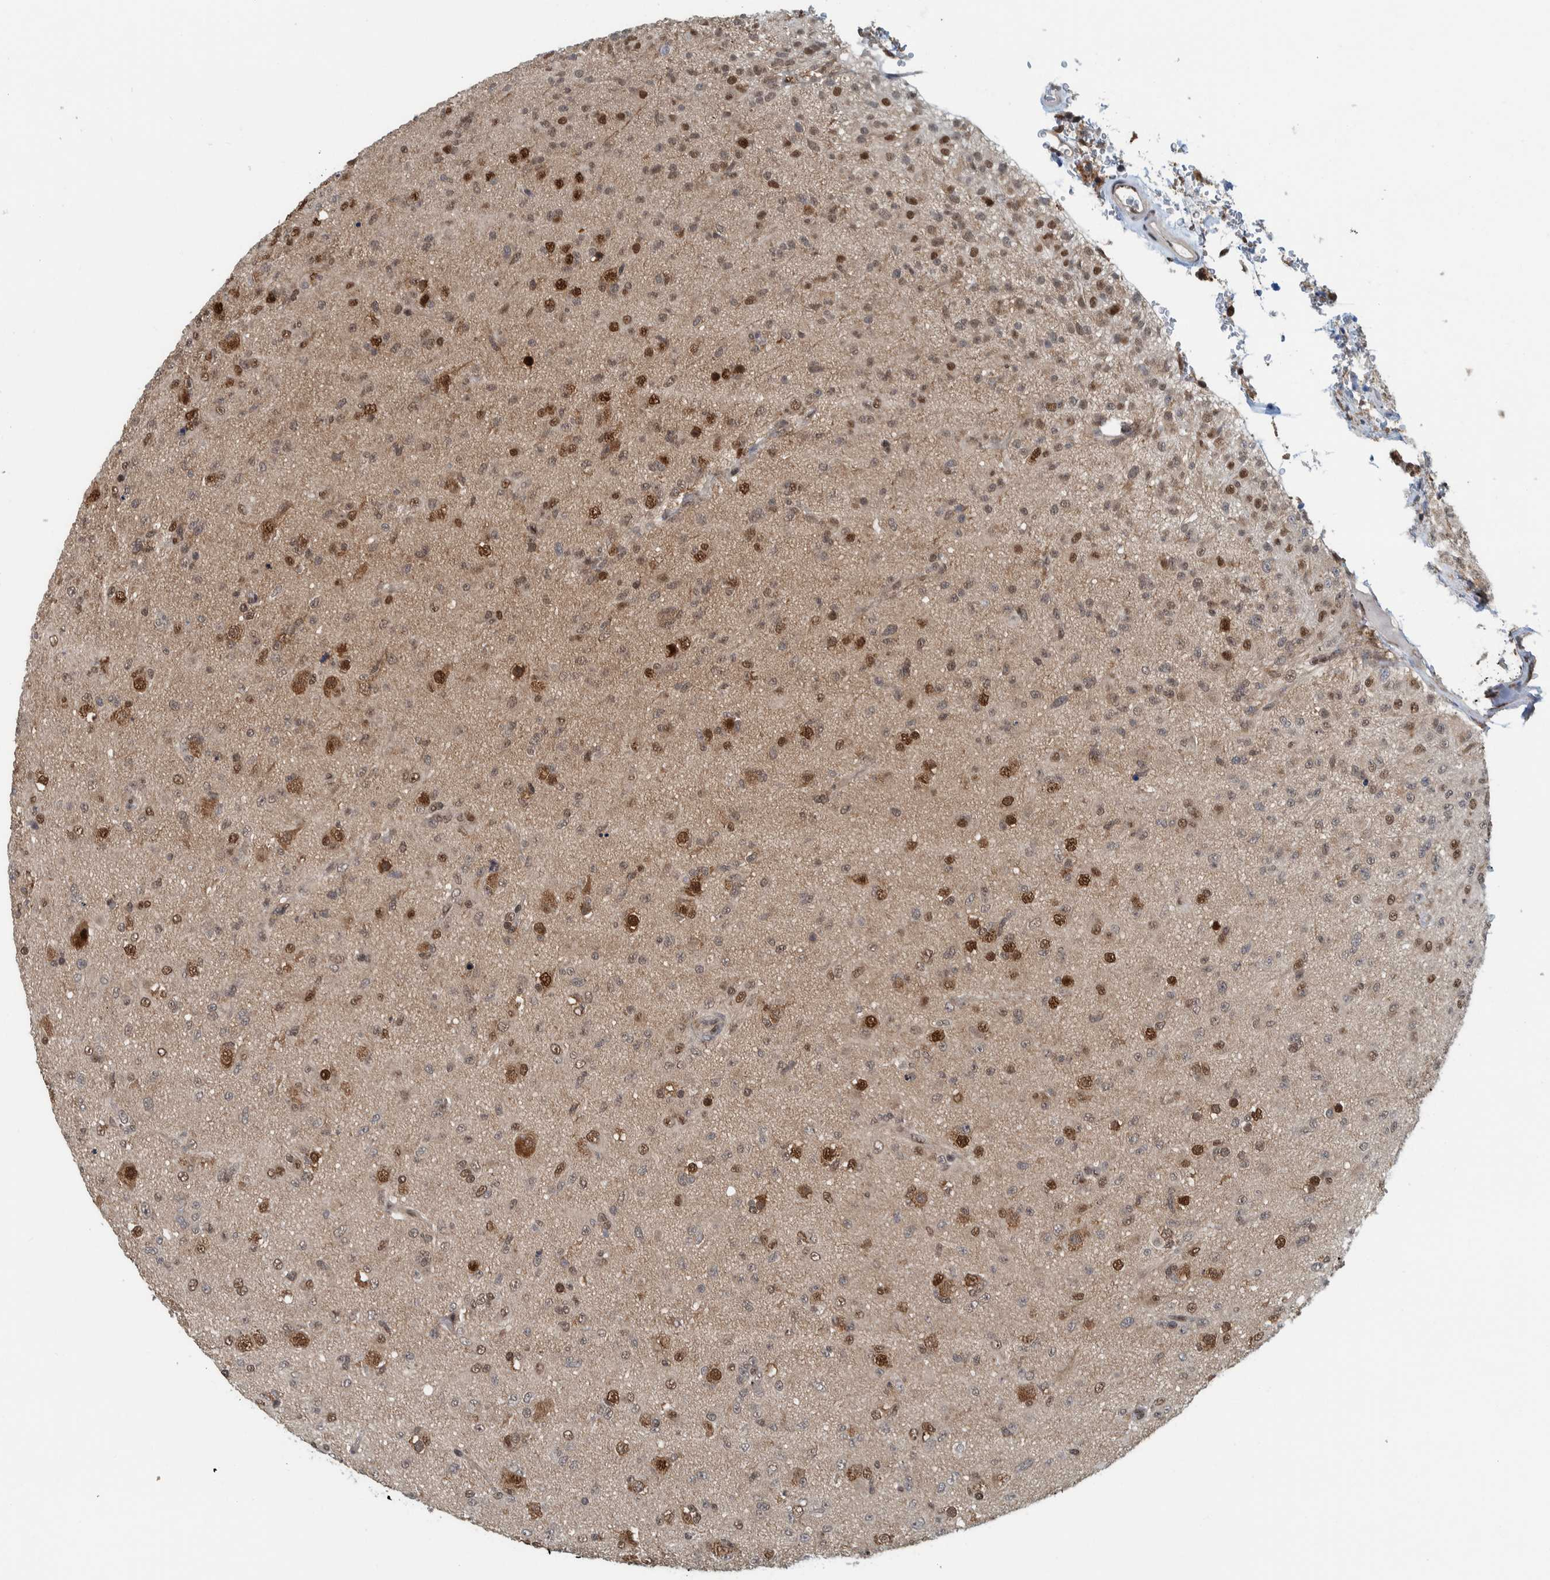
{"staining": {"intensity": "strong", "quantity": "25%-75%", "location": "nuclear"}, "tissue": "glioma", "cell_type": "Tumor cells", "image_type": "cancer", "snomed": [{"axis": "morphology", "description": "Glioma, malignant, Low grade"}, {"axis": "topography", "description": "Brain"}], "caption": "Strong nuclear protein positivity is seen in about 25%-75% of tumor cells in malignant low-grade glioma.", "gene": "COPS3", "patient": {"sex": "male", "age": 65}}